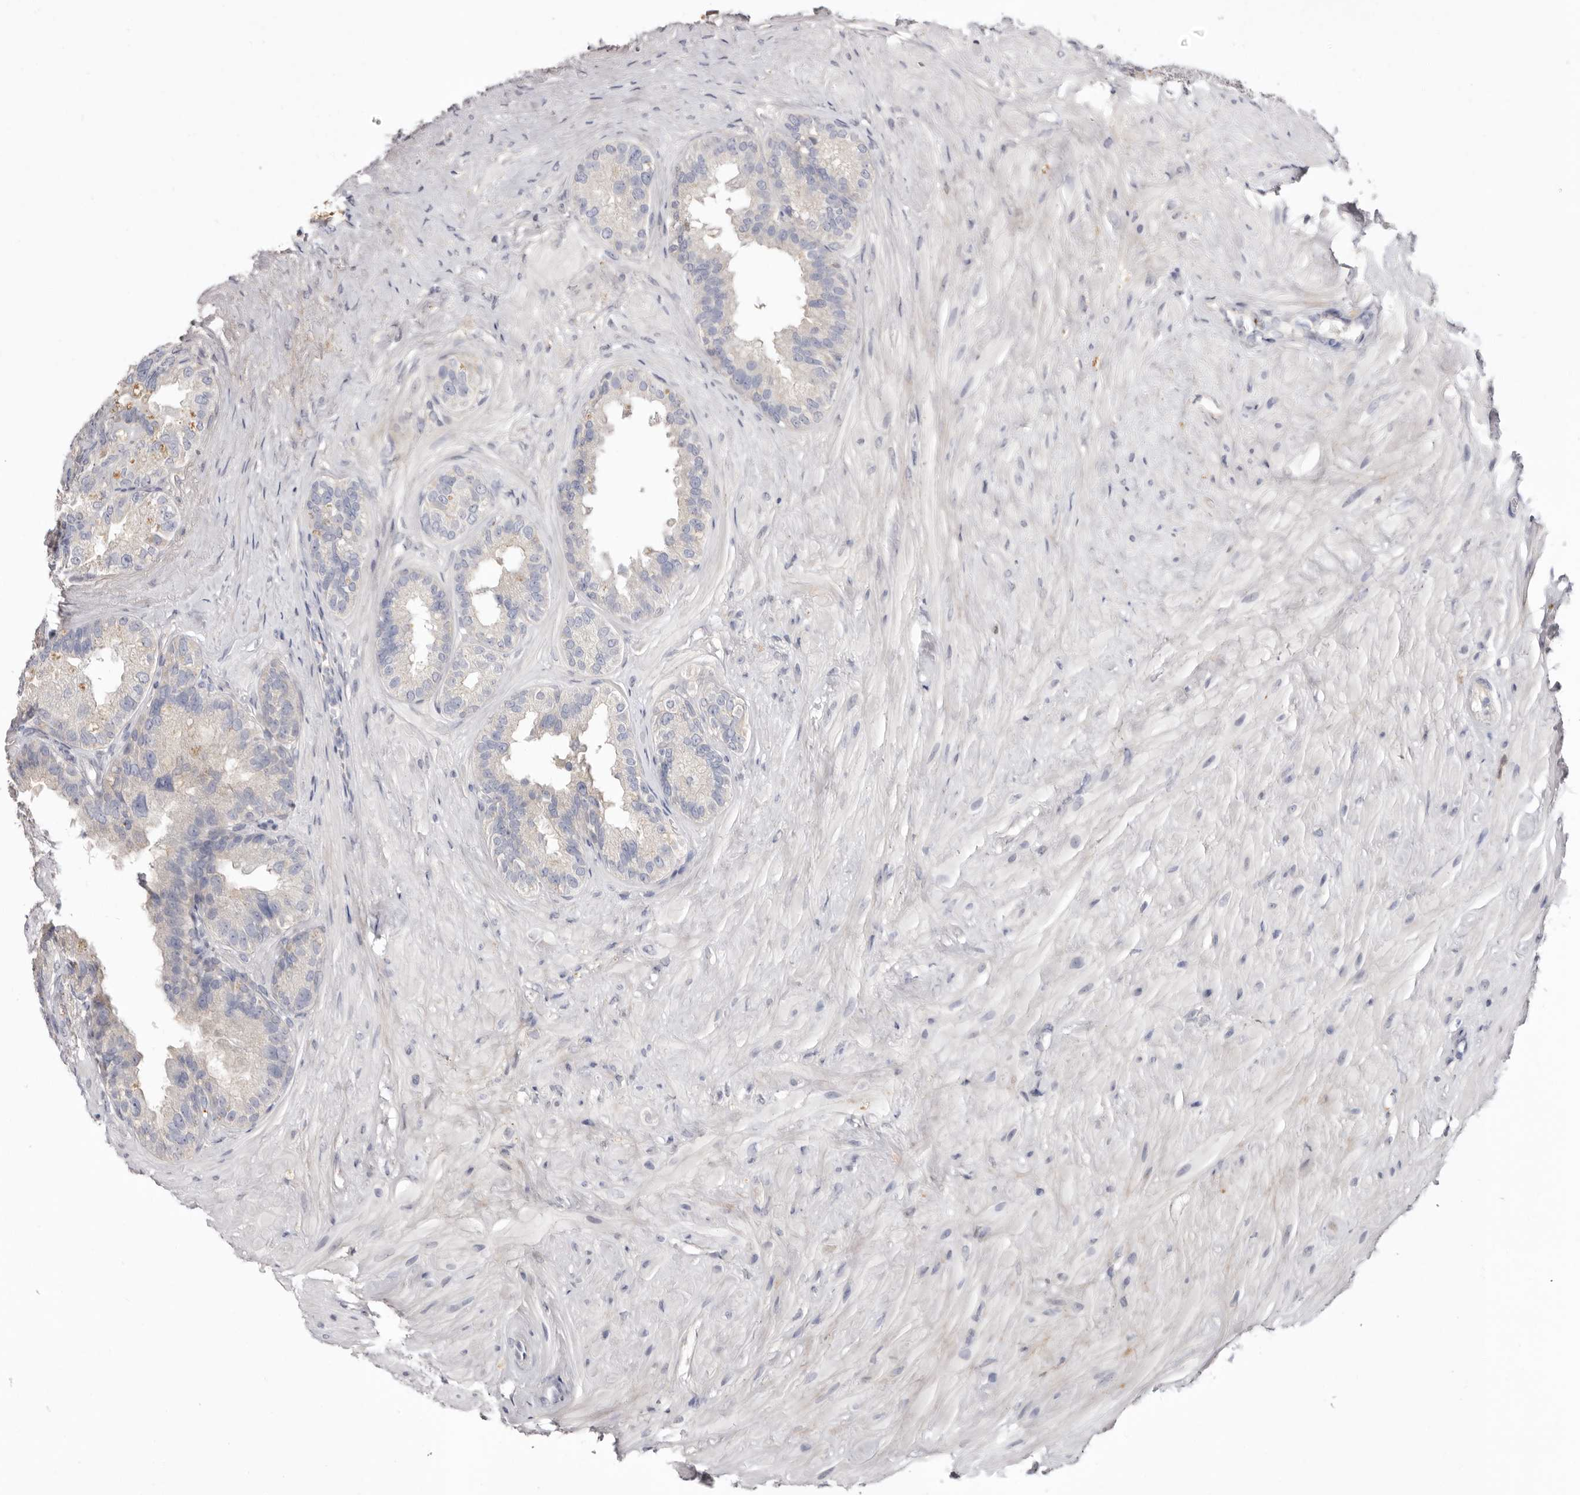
{"staining": {"intensity": "negative", "quantity": "none", "location": "none"}, "tissue": "seminal vesicle", "cell_type": "Glandular cells", "image_type": "normal", "snomed": [{"axis": "morphology", "description": "Normal tissue, NOS"}, {"axis": "topography", "description": "Seminal veicle"}], "caption": "Immunohistochemical staining of benign human seminal vesicle demonstrates no significant positivity in glandular cells.", "gene": "LMLN", "patient": {"sex": "male", "age": 80}}